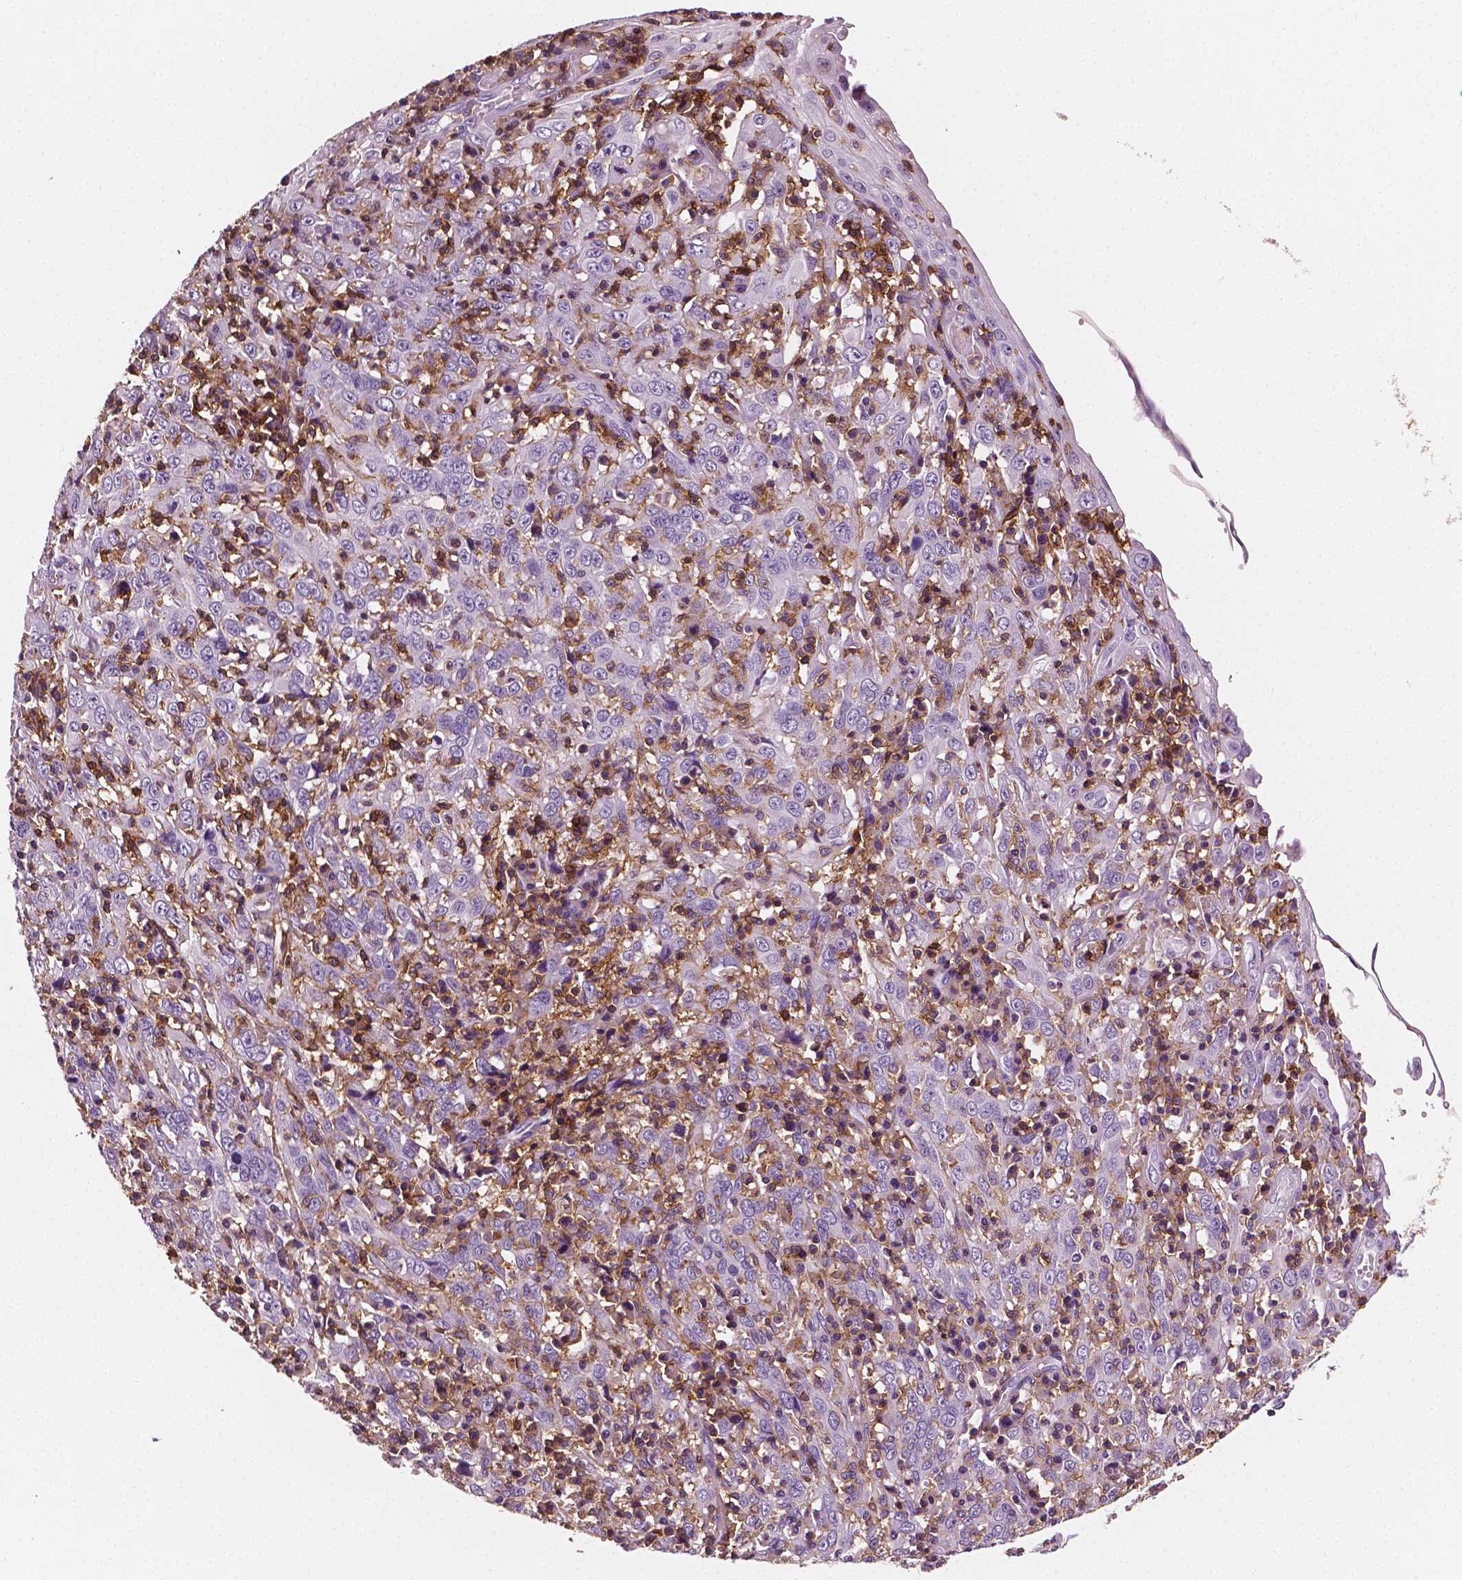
{"staining": {"intensity": "negative", "quantity": "none", "location": "none"}, "tissue": "cervical cancer", "cell_type": "Tumor cells", "image_type": "cancer", "snomed": [{"axis": "morphology", "description": "Squamous cell carcinoma, NOS"}, {"axis": "topography", "description": "Cervix"}], "caption": "This image is of cervical squamous cell carcinoma stained with IHC to label a protein in brown with the nuclei are counter-stained blue. There is no expression in tumor cells.", "gene": "PTPRC", "patient": {"sex": "female", "age": 46}}